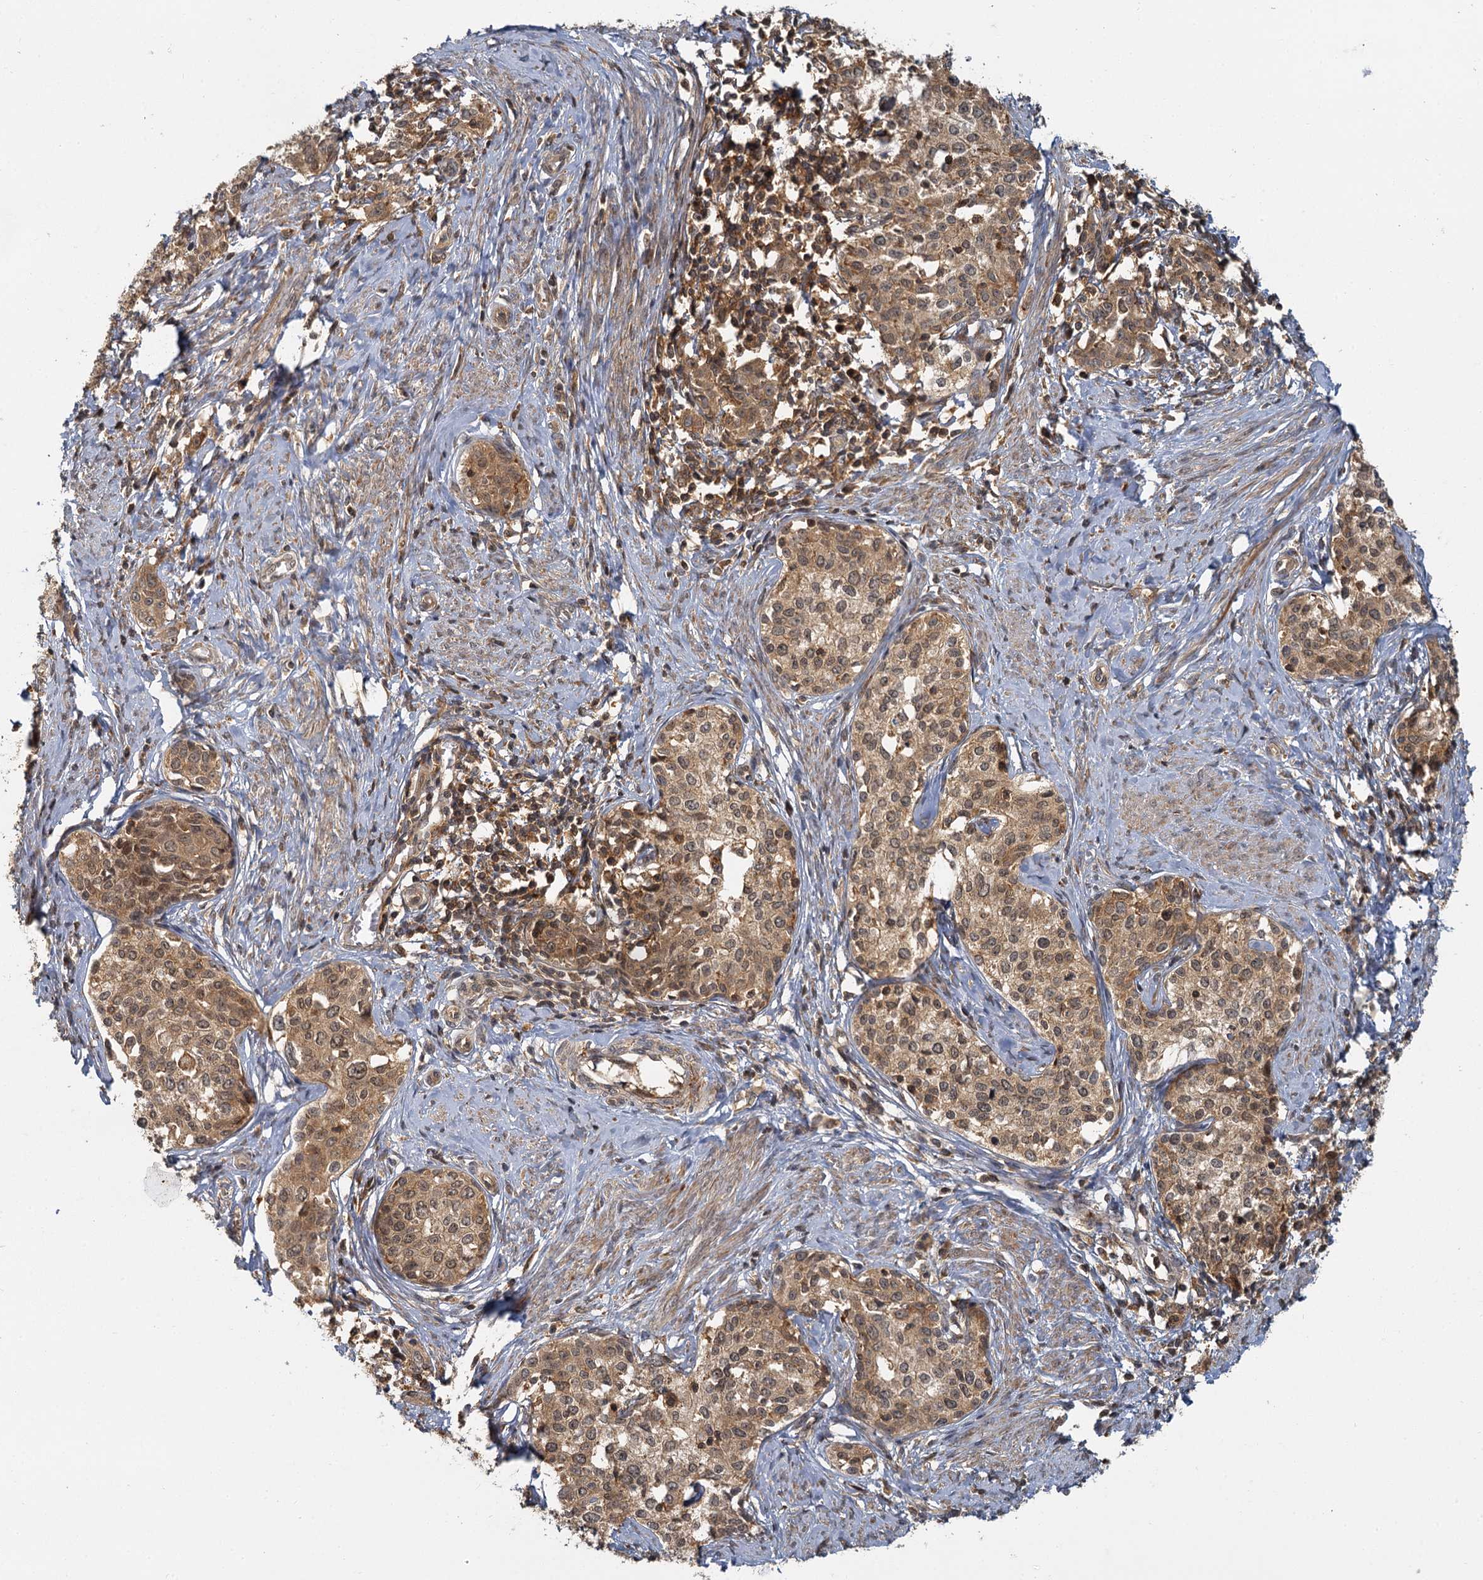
{"staining": {"intensity": "moderate", "quantity": ">75%", "location": "cytoplasmic/membranous,nuclear"}, "tissue": "cervical cancer", "cell_type": "Tumor cells", "image_type": "cancer", "snomed": [{"axis": "morphology", "description": "Squamous cell carcinoma, NOS"}, {"axis": "morphology", "description": "Adenocarcinoma, NOS"}, {"axis": "topography", "description": "Cervix"}], "caption": "Cervical cancer stained with a protein marker shows moderate staining in tumor cells.", "gene": "ZNF549", "patient": {"sex": "female", "age": 52}}